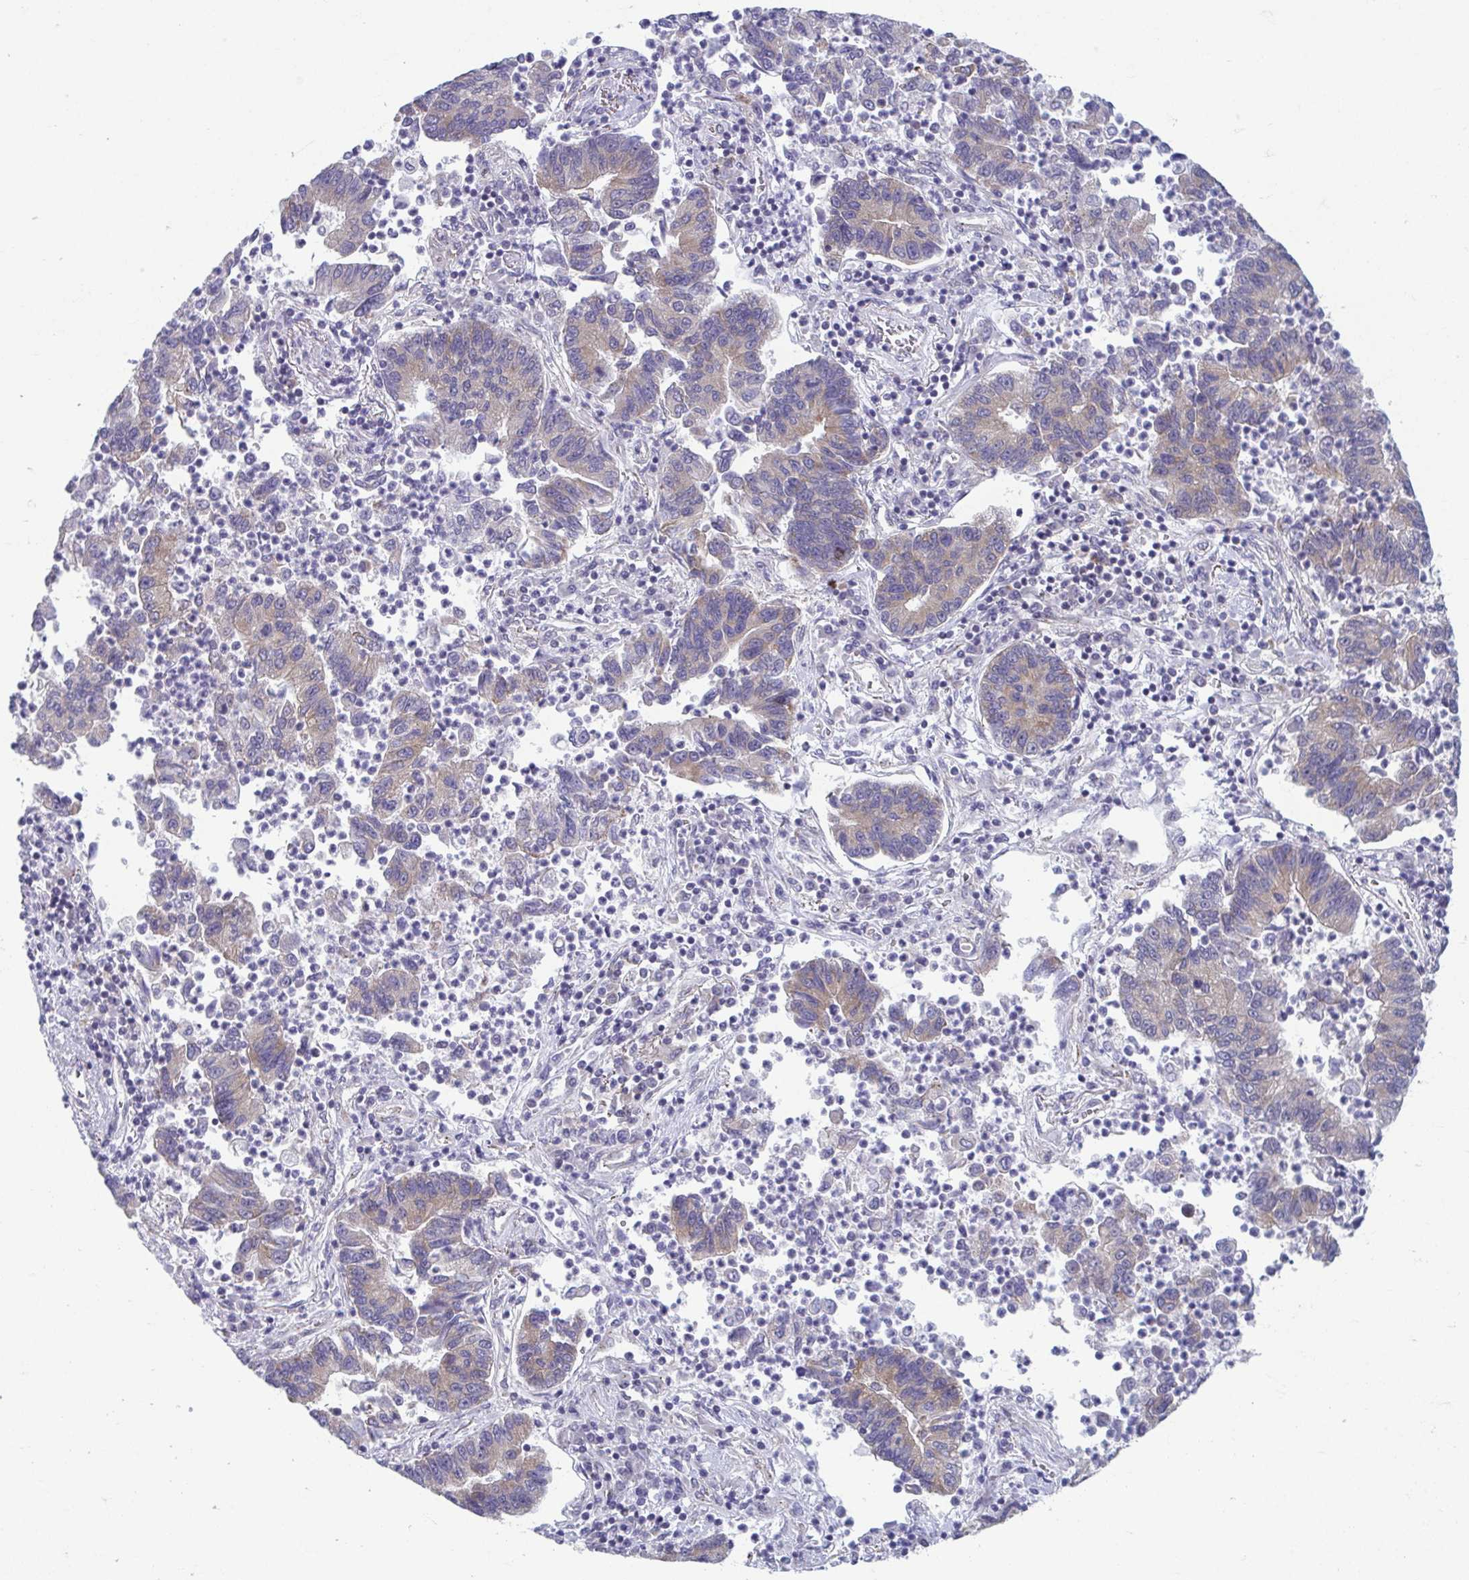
{"staining": {"intensity": "weak", "quantity": "<25%", "location": "cytoplasmic/membranous"}, "tissue": "lung cancer", "cell_type": "Tumor cells", "image_type": "cancer", "snomed": [{"axis": "morphology", "description": "Adenocarcinoma, NOS"}, {"axis": "topography", "description": "Lung"}], "caption": "The micrograph displays no significant positivity in tumor cells of lung cancer (adenocarcinoma).", "gene": "TMEM108", "patient": {"sex": "female", "age": 57}}